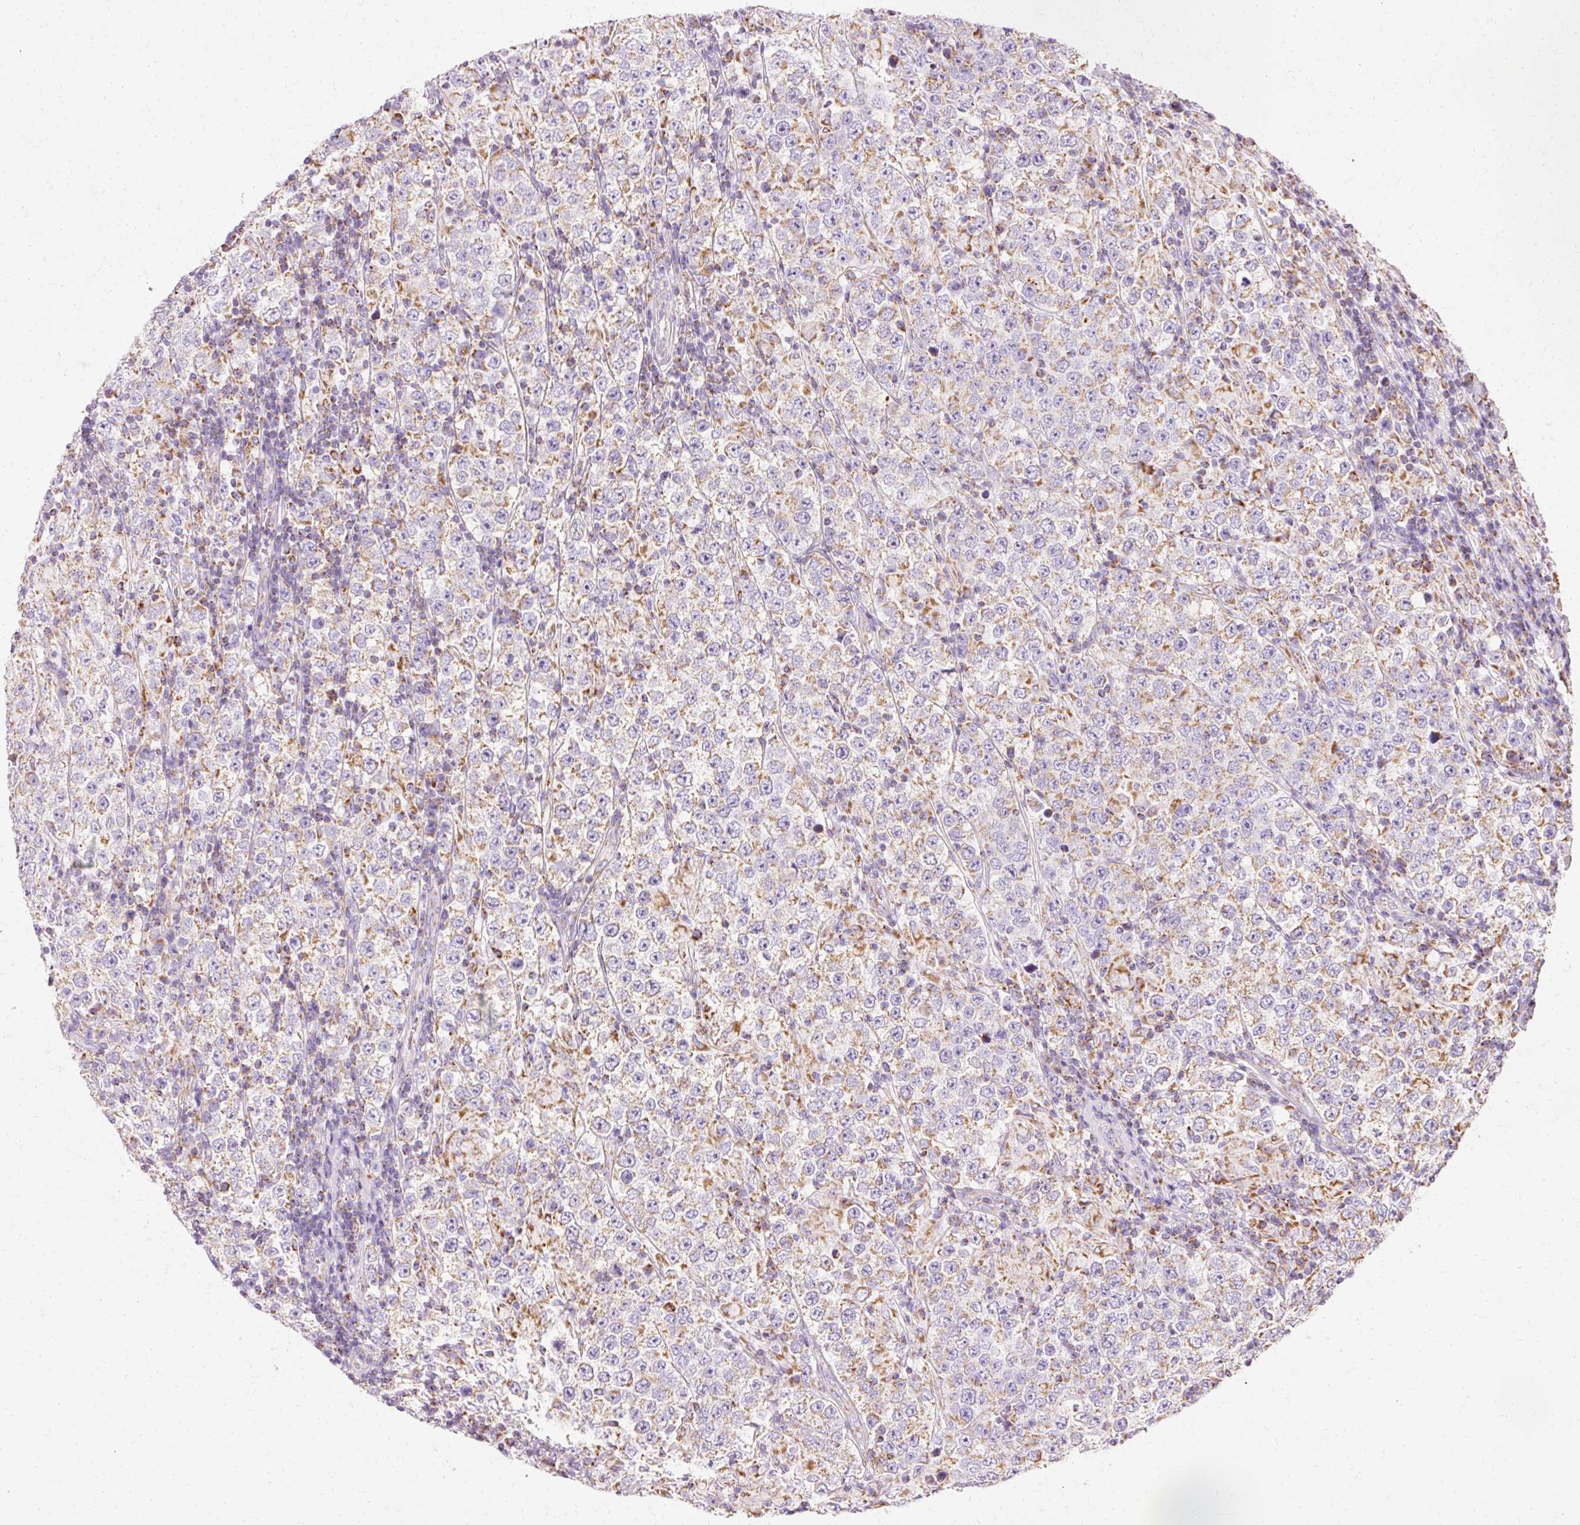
{"staining": {"intensity": "moderate", "quantity": "25%-75%", "location": "cytoplasmic/membranous"}, "tissue": "testis cancer", "cell_type": "Tumor cells", "image_type": "cancer", "snomed": [{"axis": "morphology", "description": "Normal tissue, NOS"}, {"axis": "morphology", "description": "Urothelial carcinoma, High grade"}, {"axis": "morphology", "description": "Seminoma, NOS"}, {"axis": "morphology", "description": "Carcinoma, Embryonal, NOS"}, {"axis": "topography", "description": "Urinary bladder"}, {"axis": "topography", "description": "Testis"}], "caption": "An immunohistochemistry (IHC) photomicrograph of neoplastic tissue is shown. Protein staining in brown shows moderate cytoplasmic/membranous positivity in testis cancer within tumor cells.", "gene": "ATP5PO", "patient": {"sex": "male", "age": 41}}